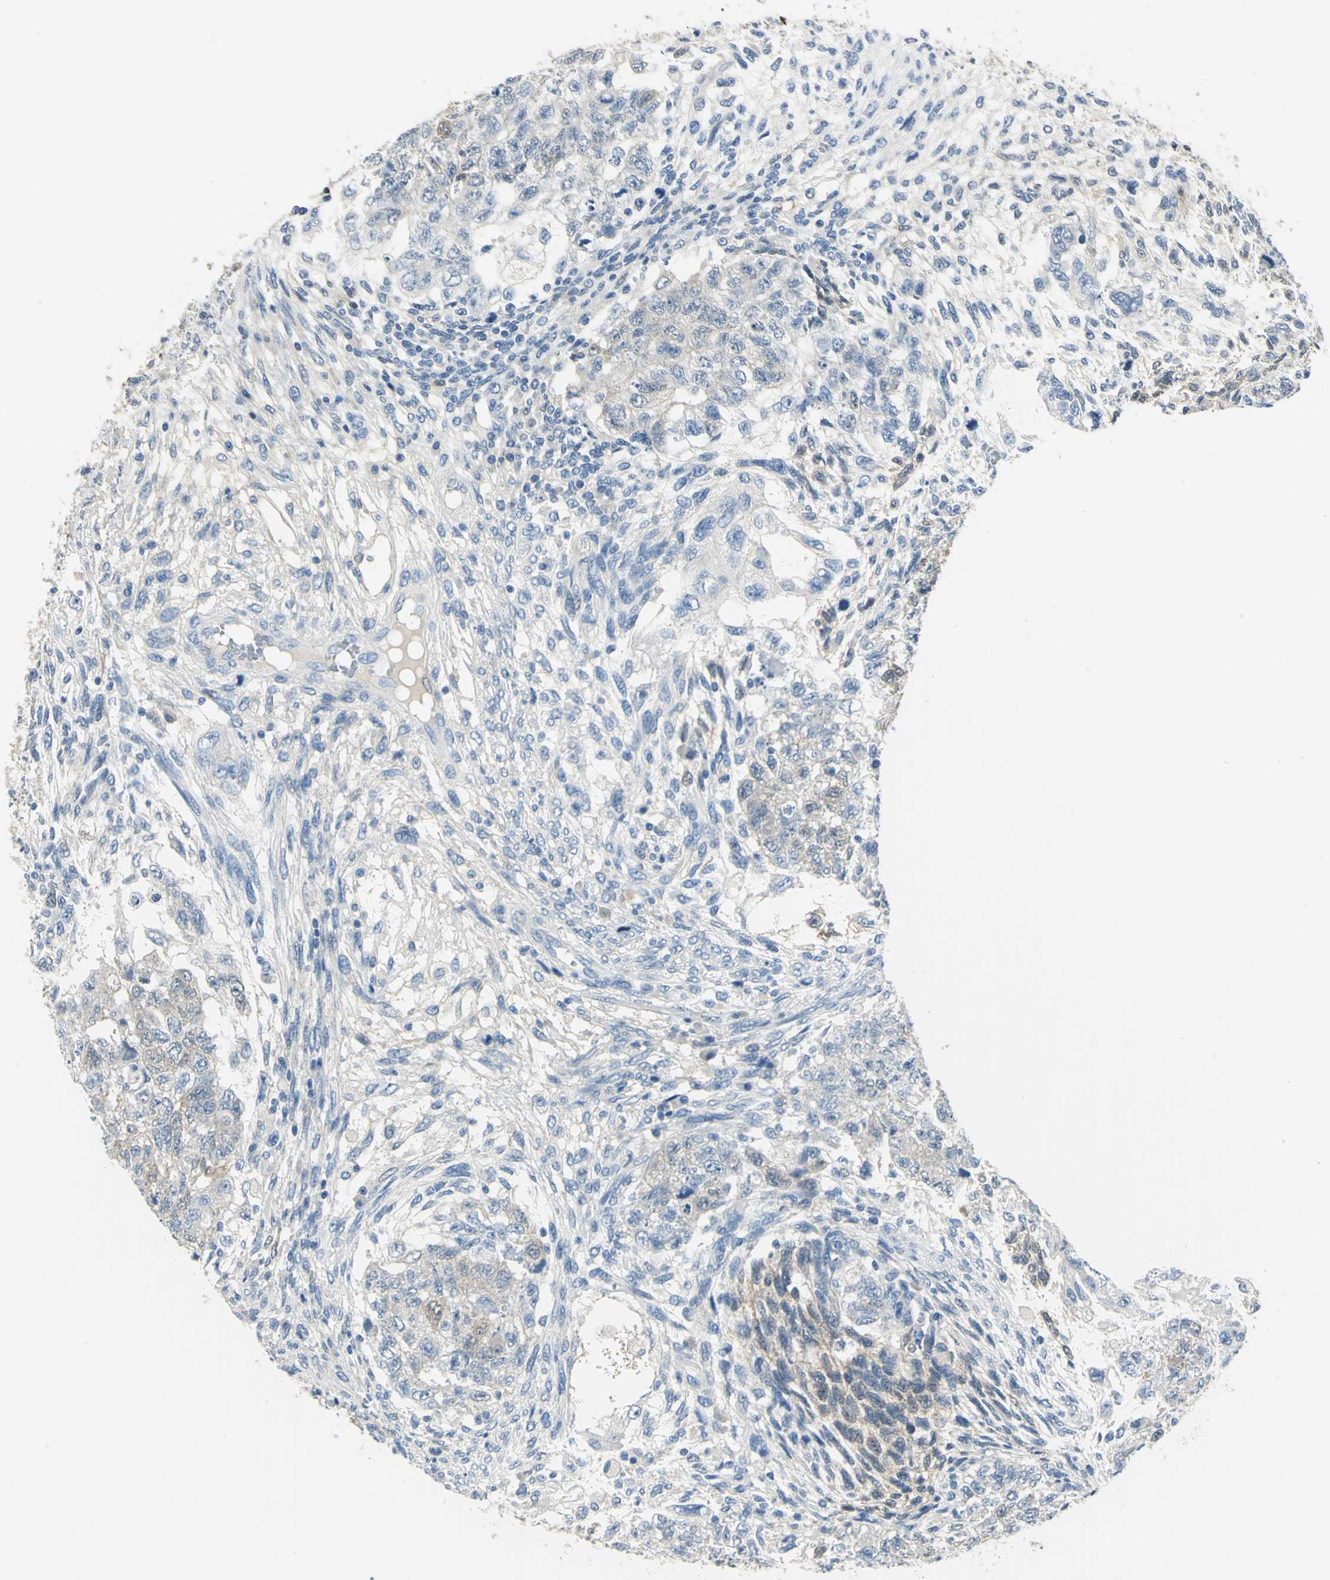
{"staining": {"intensity": "weak", "quantity": "<25%", "location": "cytoplasmic/membranous"}, "tissue": "testis cancer", "cell_type": "Tumor cells", "image_type": "cancer", "snomed": [{"axis": "morphology", "description": "Normal tissue, NOS"}, {"axis": "morphology", "description": "Carcinoma, Embryonal, NOS"}, {"axis": "topography", "description": "Testis"}], "caption": "IHC of human testis cancer (embryonal carcinoma) shows no expression in tumor cells. The staining was performed using DAB to visualize the protein expression in brown, while the nuclei were stained in blue with hematoxylin (Magnification: 20x).", "gene": "UCHL1", "patient": {"sex": "male", "age": 36}}